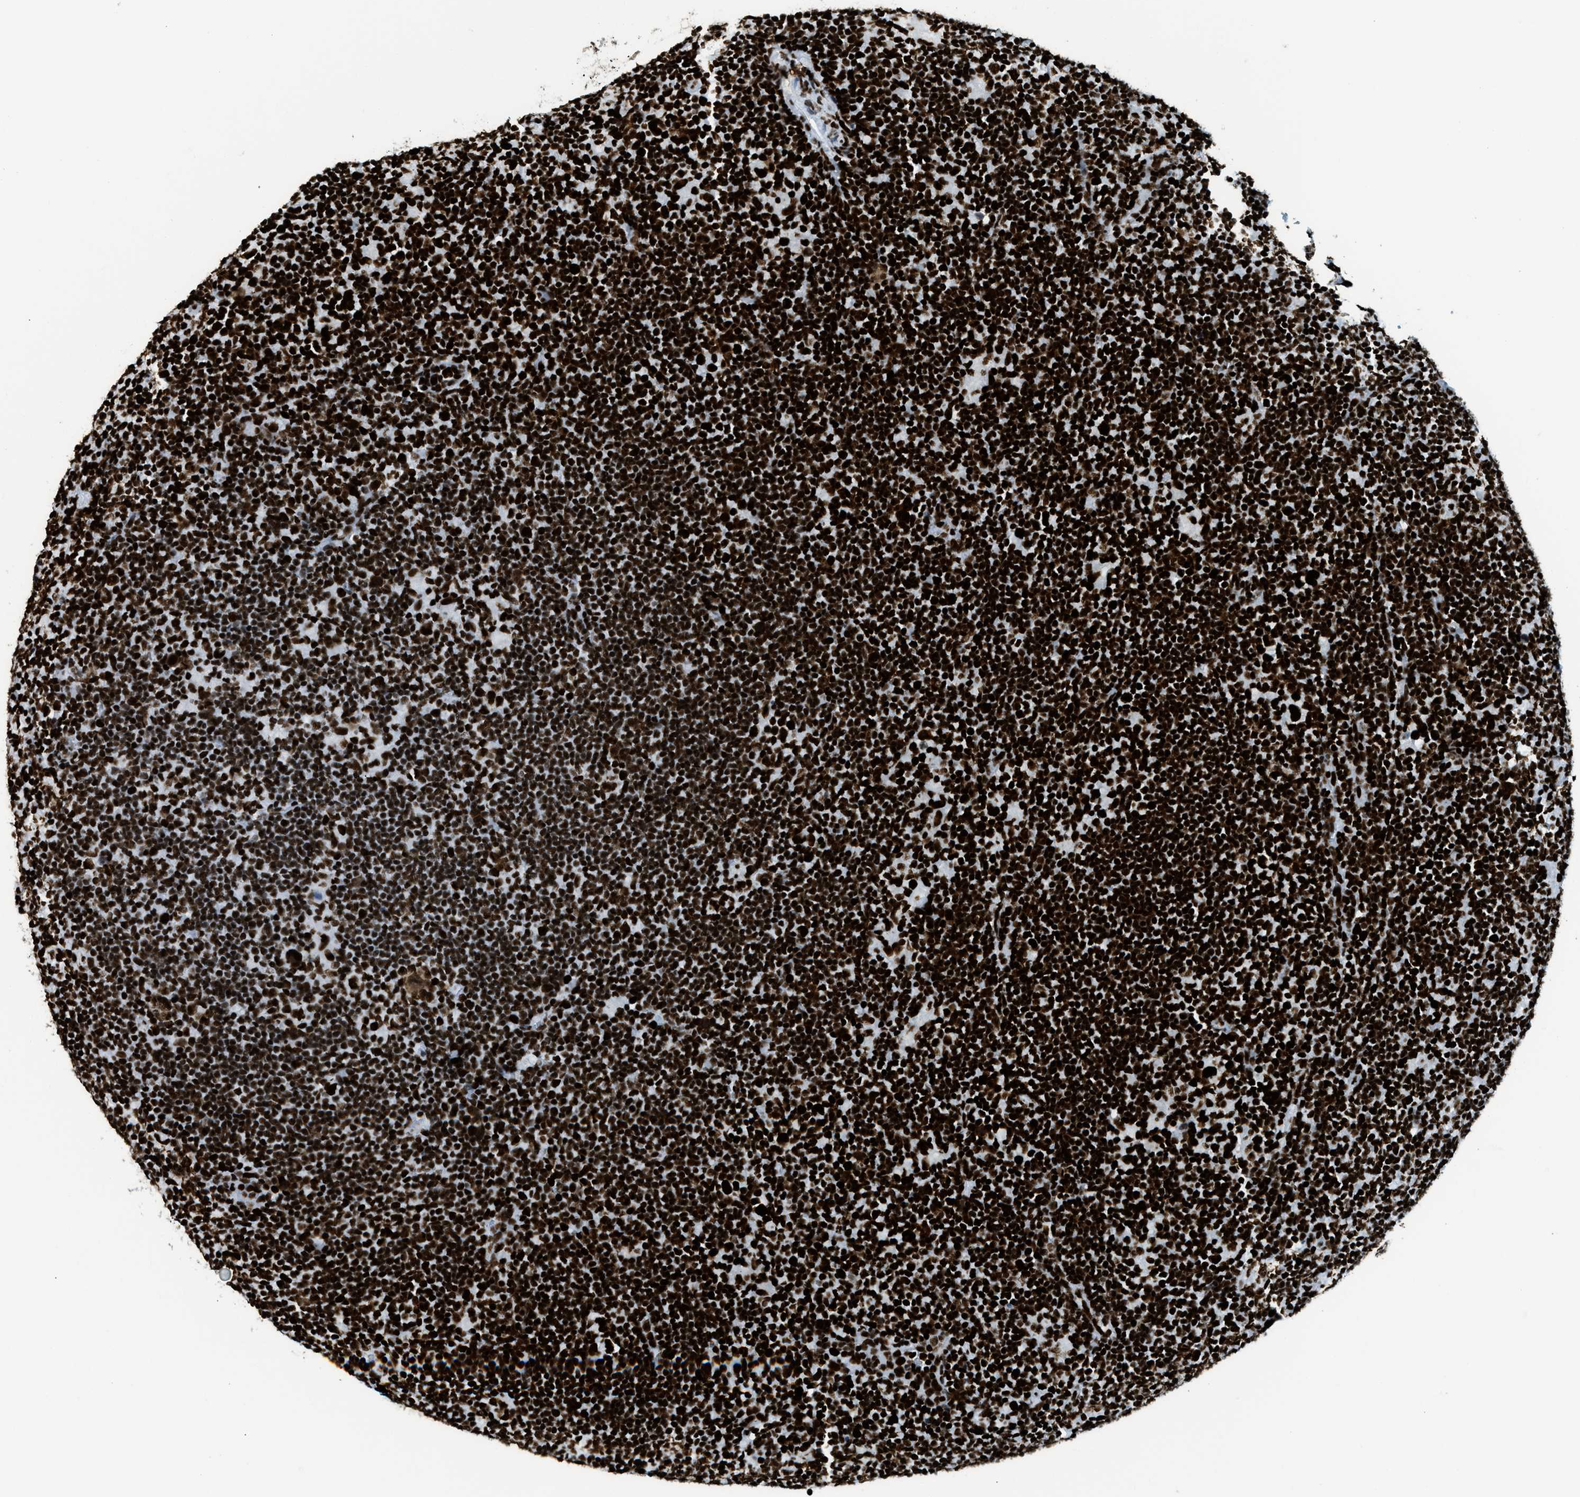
{"staining": {"intensity": "strong", "quantity": ">75%", "location": "nuclear"}, "tissue": "lymphoma", "cell_type": "Tumor cells", "image_type": "cancer", "snomed": [{"axis": "morphology", "description": "Hodgkin's disease, NOS"}, {"axis": "topography", "description": "Lymph node"}], "caption": "Hodgkin's disease tissue demonstrates strong nuclear staining in approximately >75% of tumor cells Immunohistochemistry stains the protein in brown and the nuclei are stained blue.", "gene": "PIF1", "patient": {"sex": "female", "age": 57}}